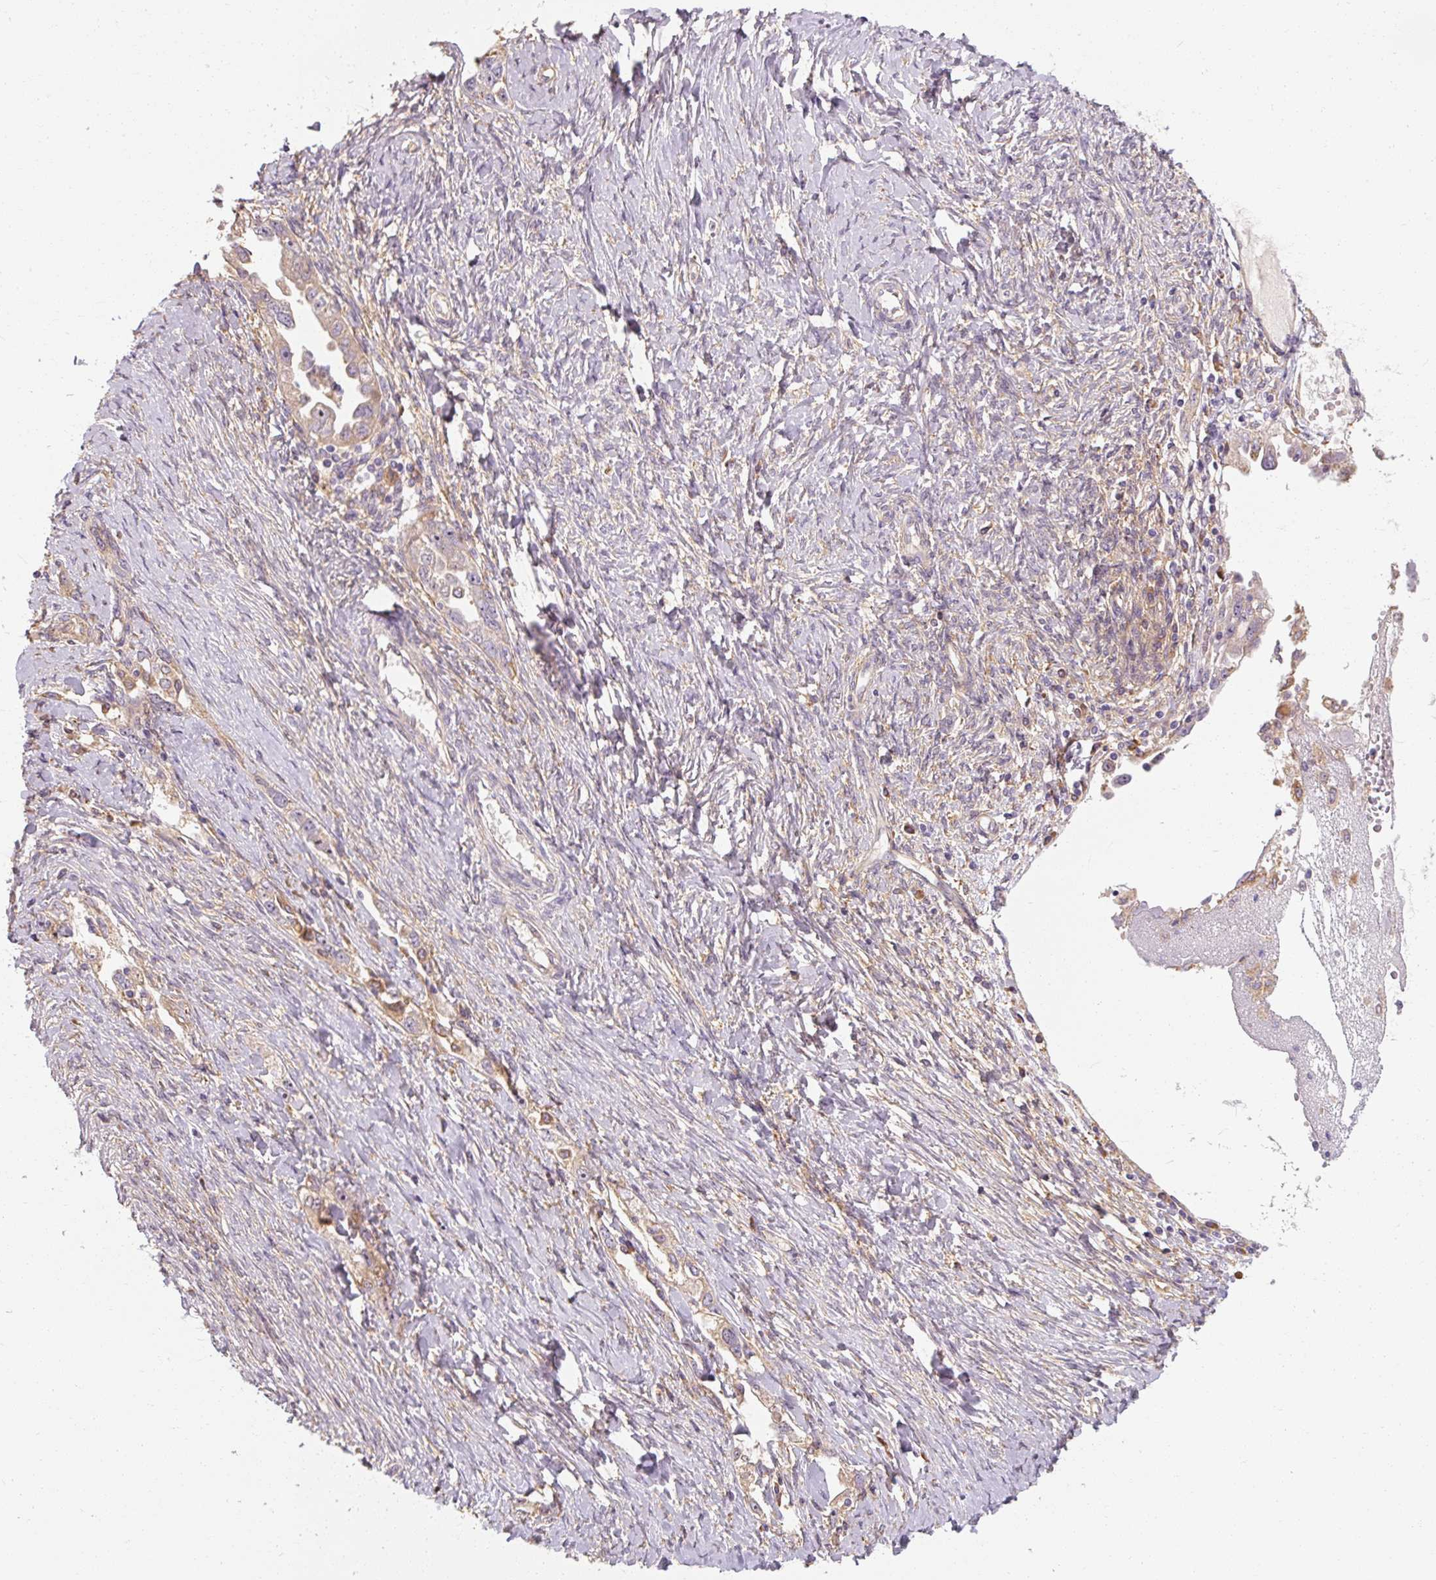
{"staining": {"intensity": "negative", "quantity": "none", "location": "none"}, "tissue": "ovarian cancer", "cell_type": "Tumor cells", "image_type": "cancer", "snomed": [{"axis": "morphology", "description": "Carcinoma, NOS"}, {"axis": "morphology", "description": "Cystadenocarcinoma, serous, NOS"}, {"axis": "topography", "description": "Ovary"}], "caption": "High magnification brightfield microscopy of serous cystadenocarcinoma (ovarian) stained with DAB (brown) and counterstained with hematoxylin (blue): tumor cells show no significant positivity.", "gene": "TBC1D4", "patient": {"sex": "female", "age": 69}}